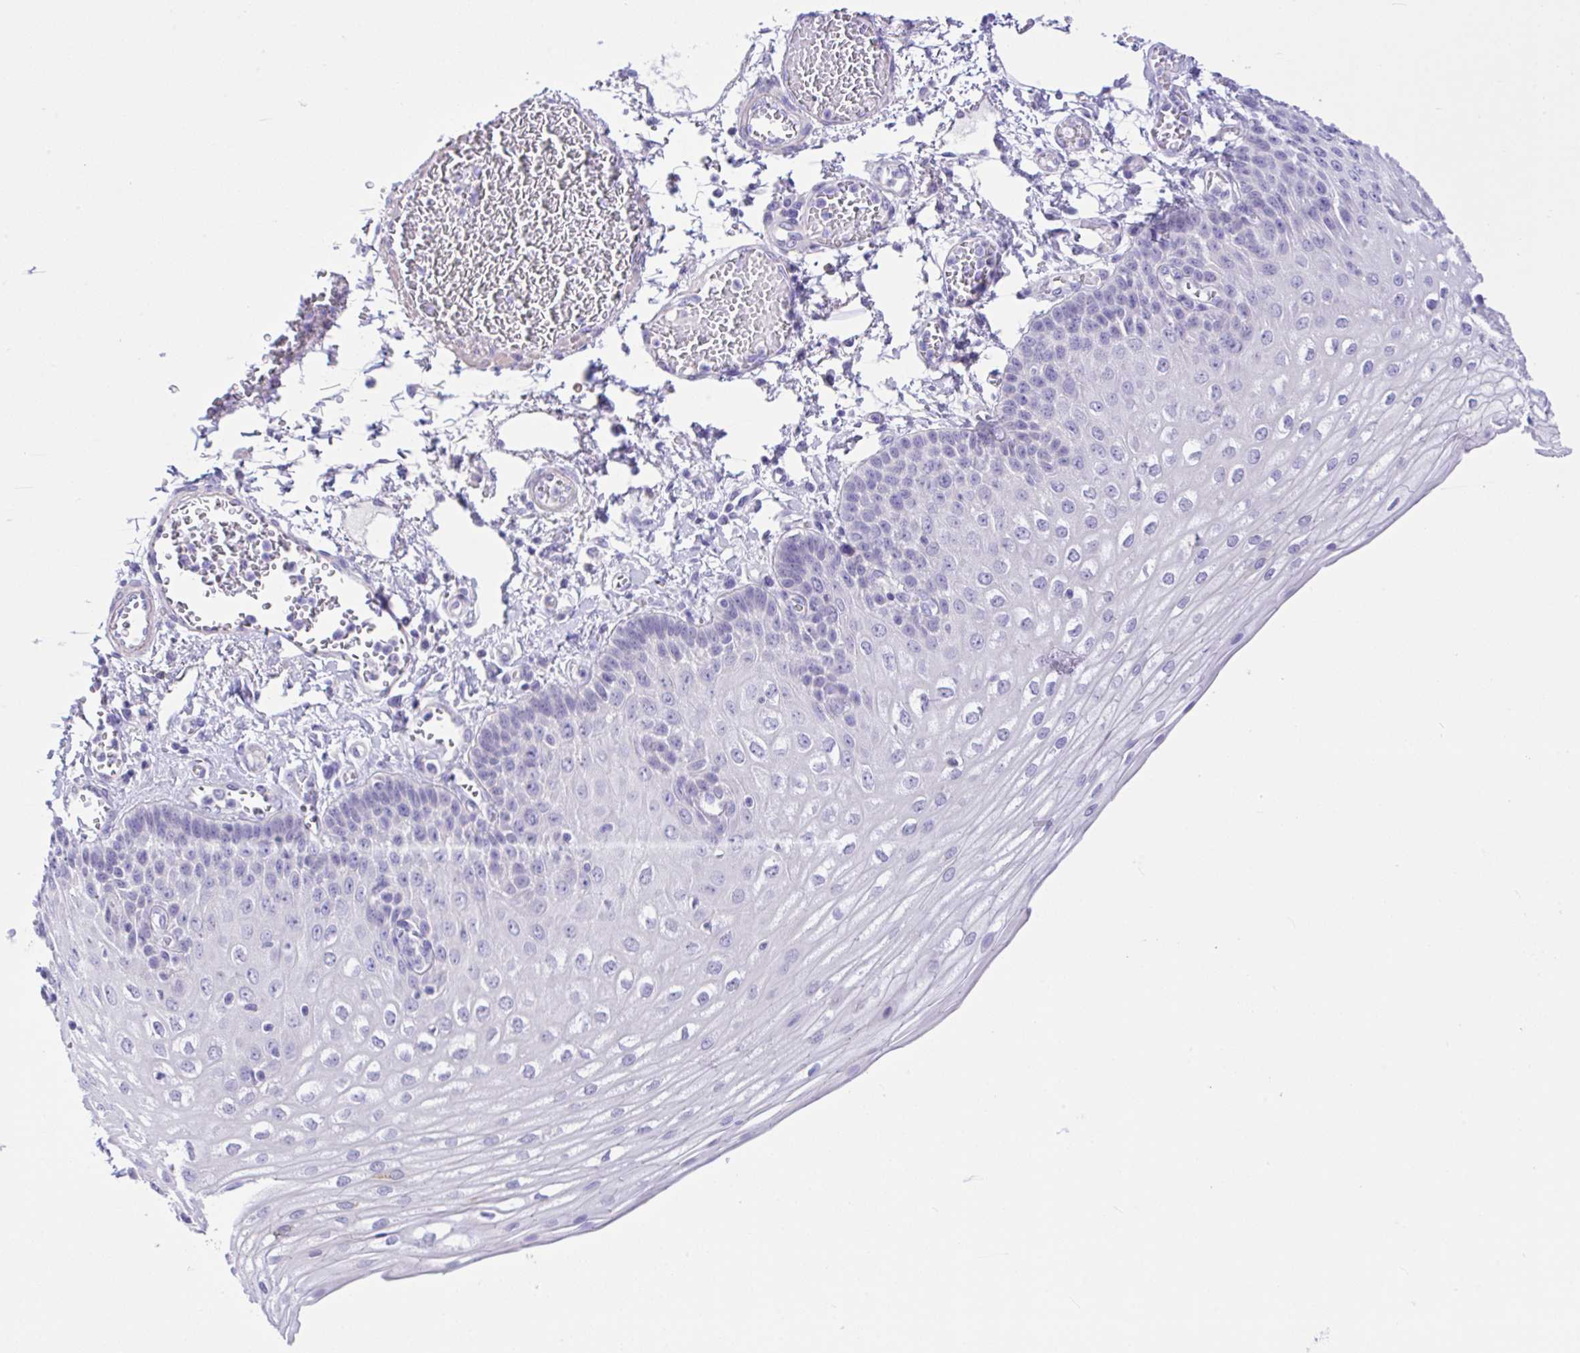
{"staining": {"intensity": "negative", "quantity": "none", "location": "none"}, "tissue": "esophagus", "cell_type": "Squamous epithelial cells", "image_type": "normal", "snomed": [{"axis": "morphology", "description": "Normal tissue, NOS"}, {"axis": "morphology", "description": "Adenocarcinoma, NOS"}, {"axis": "topography", "description": "Esophagus"}], "caption": "Micrograph shows no protein expression in squamous epithelial cells of unremarkable esophagus. The staining is performed using DAB (3,3'-diaminobenzidine) brown chromogen with nuclei counter-stained in using hematoxylin.", "gene": "ANO4", "patient": {"sex": "male", "age": 81}}